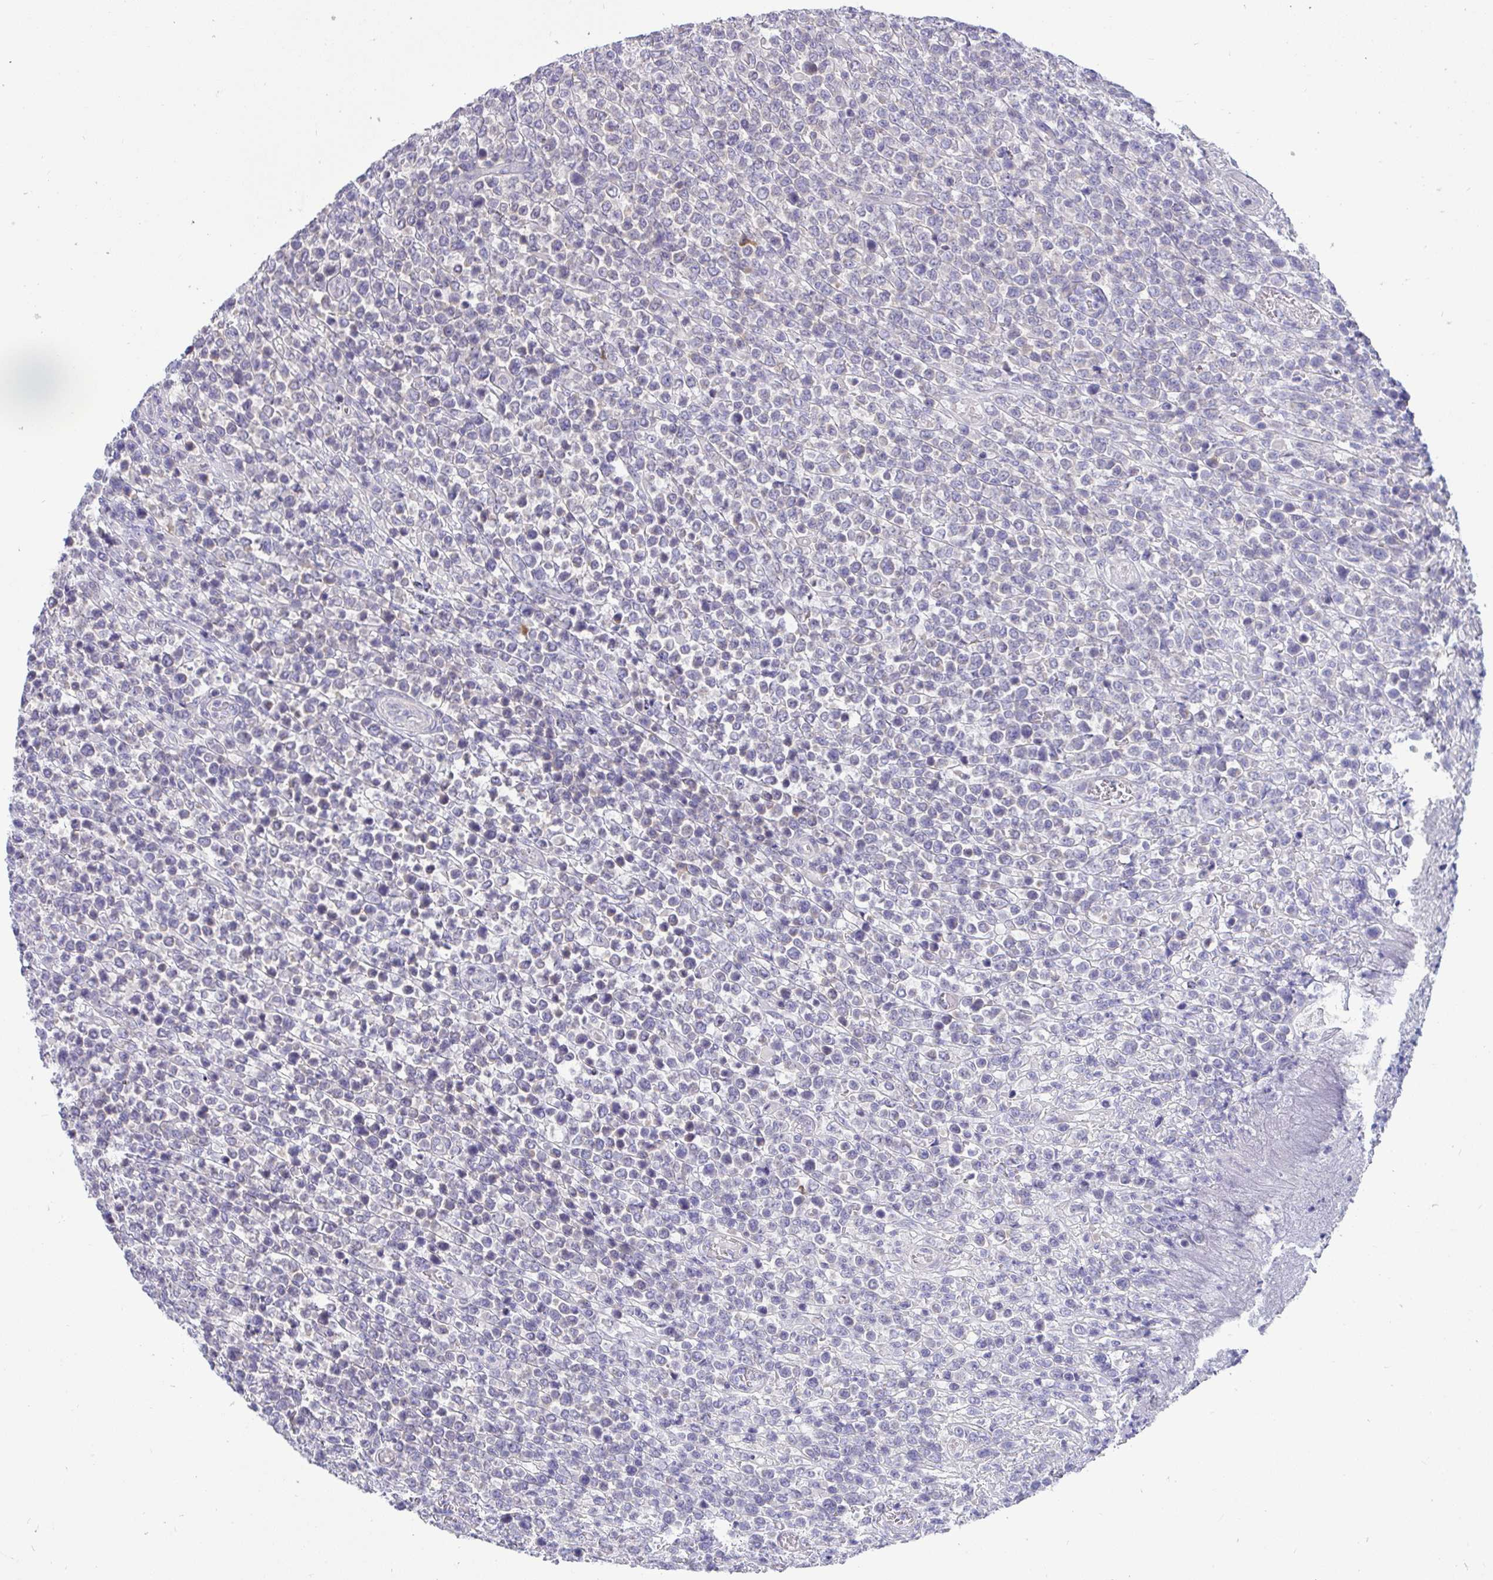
{"staining": {"intensity": "negative", "quantity": "none", "location": "none"}, "tissue": "lymphoma", "cell_type": "Tumor cells", "image_type": "cancer", "snomed": [{"axis": "morphology", "description": "Malignant lymphoma, non-Hodgkin's type, High grade"}, {"axis": "topography", "description": "Soft tissue"}], "caption": "Immunohistochemical staining of human malignant lymphoma, non-Hodgkin's type (high-grade) reveals no significant staining in tumor cells.", "gene": "TMEM41A", "patient": {"sex": "female", "age": 56}}